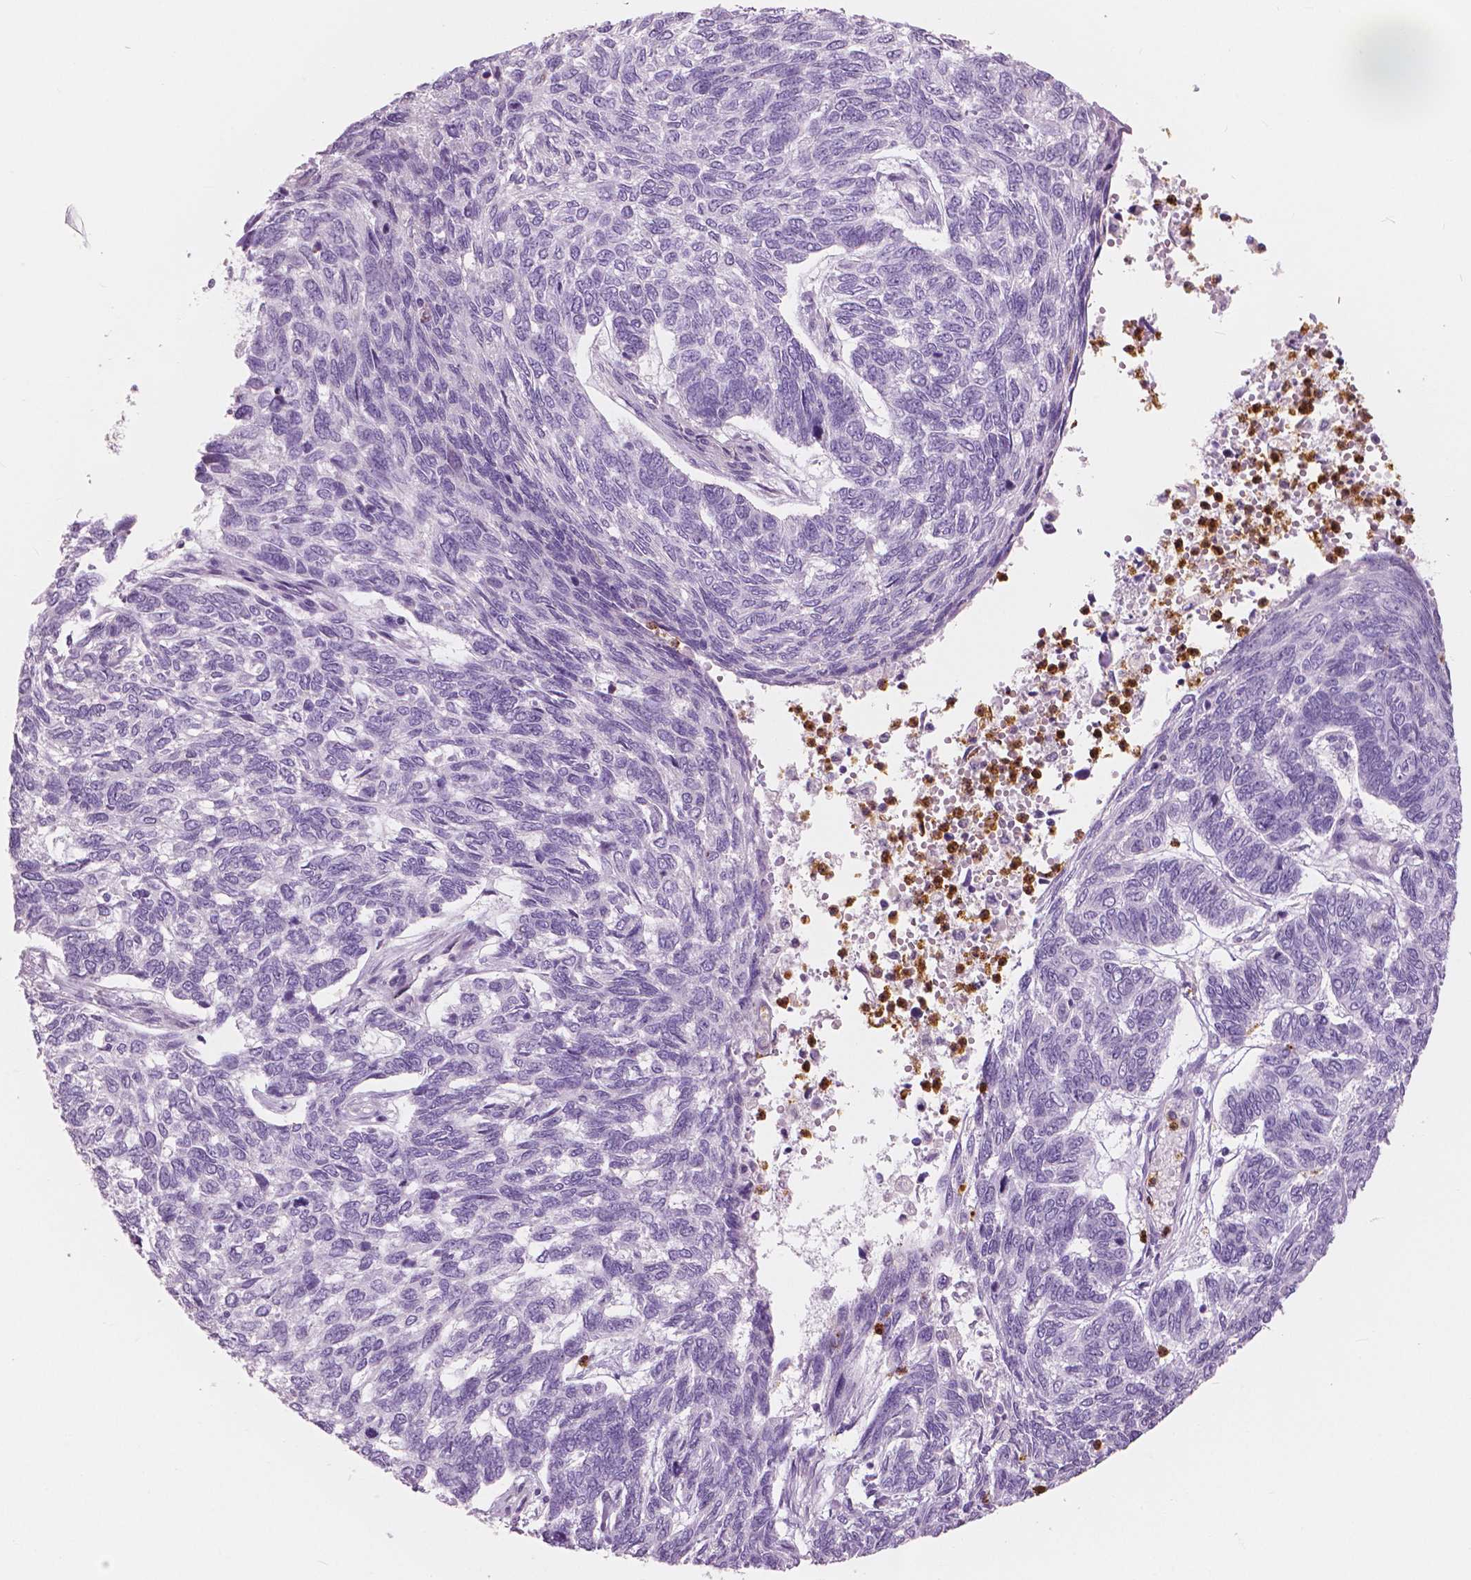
{"staining": {"intensity": "negative", "quantity": "none", "location": "none"}, "tissue": "skin cancer", "cell_type": "Tumor cells", "image_type": "cancer", "snomed": [{"axis": "morphology", "description": "Basal cell carcinoma"}, {"axis": "topography", "description": "Skin"}], "caption": "DAB immunohistochemical staining of human skin basal cell carcinoma shows no significant staining in tumor cells.", "gene": "CXCR2", "patient": {"sex": "female", "age": 65}}